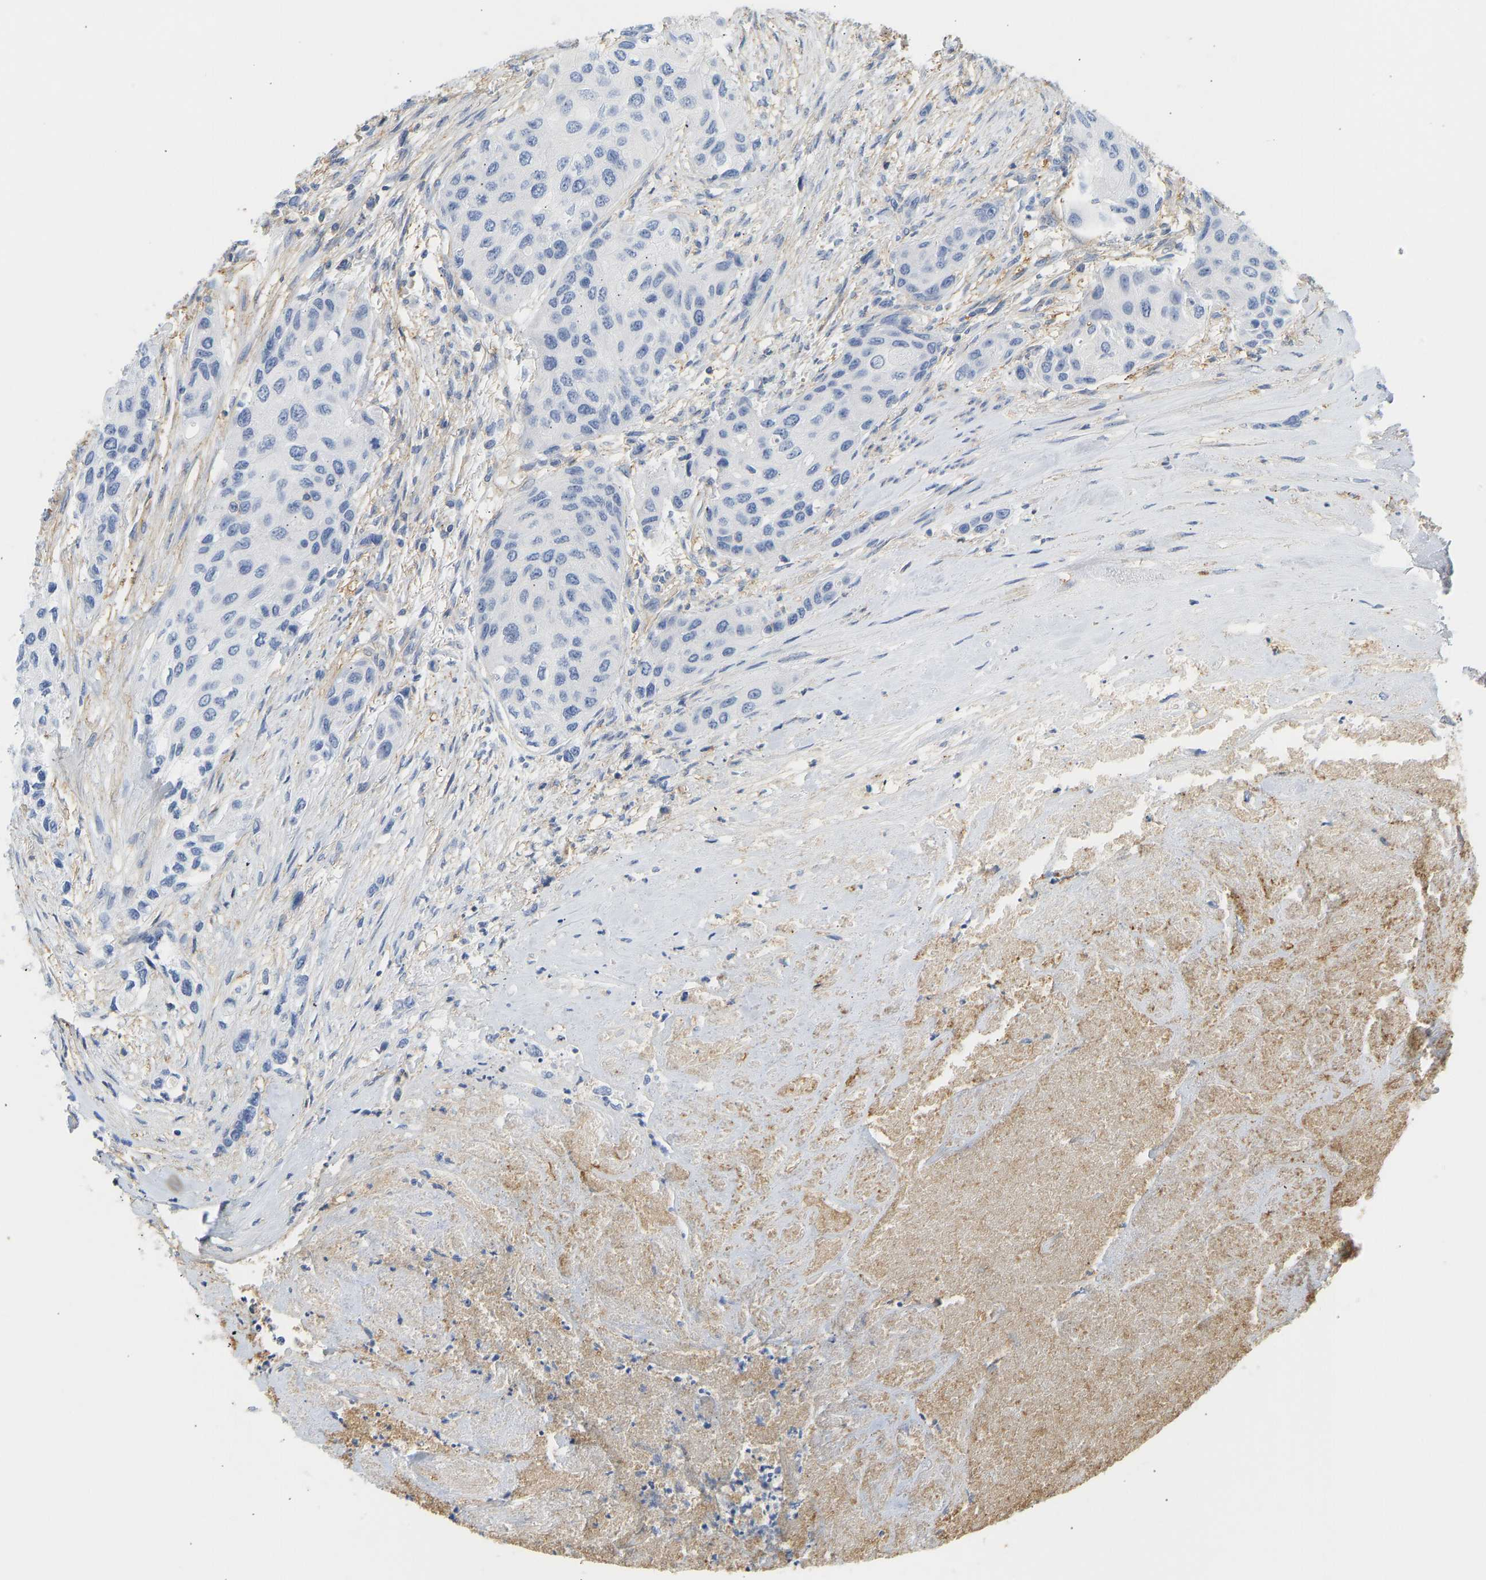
{"staining": {"intensity": "negative", "quantity": "none", "location": "none"}, "tissue": "urothelial cancer", "cell_type": "Tumor cells", "image_type": "cancer", "snomed": [{"axis": "morphology", "description": "Urothelial carcinoma, High grade"}, {"axis": "topography", "description": "Urinary bladder"}], "caption": "Urothelial carcinoma (high-grade) was stained to show a protein in brown. There is no significant staining in tumor cells.", "gene": "BVES", "patient": {"sex": "female", "age": 56}}